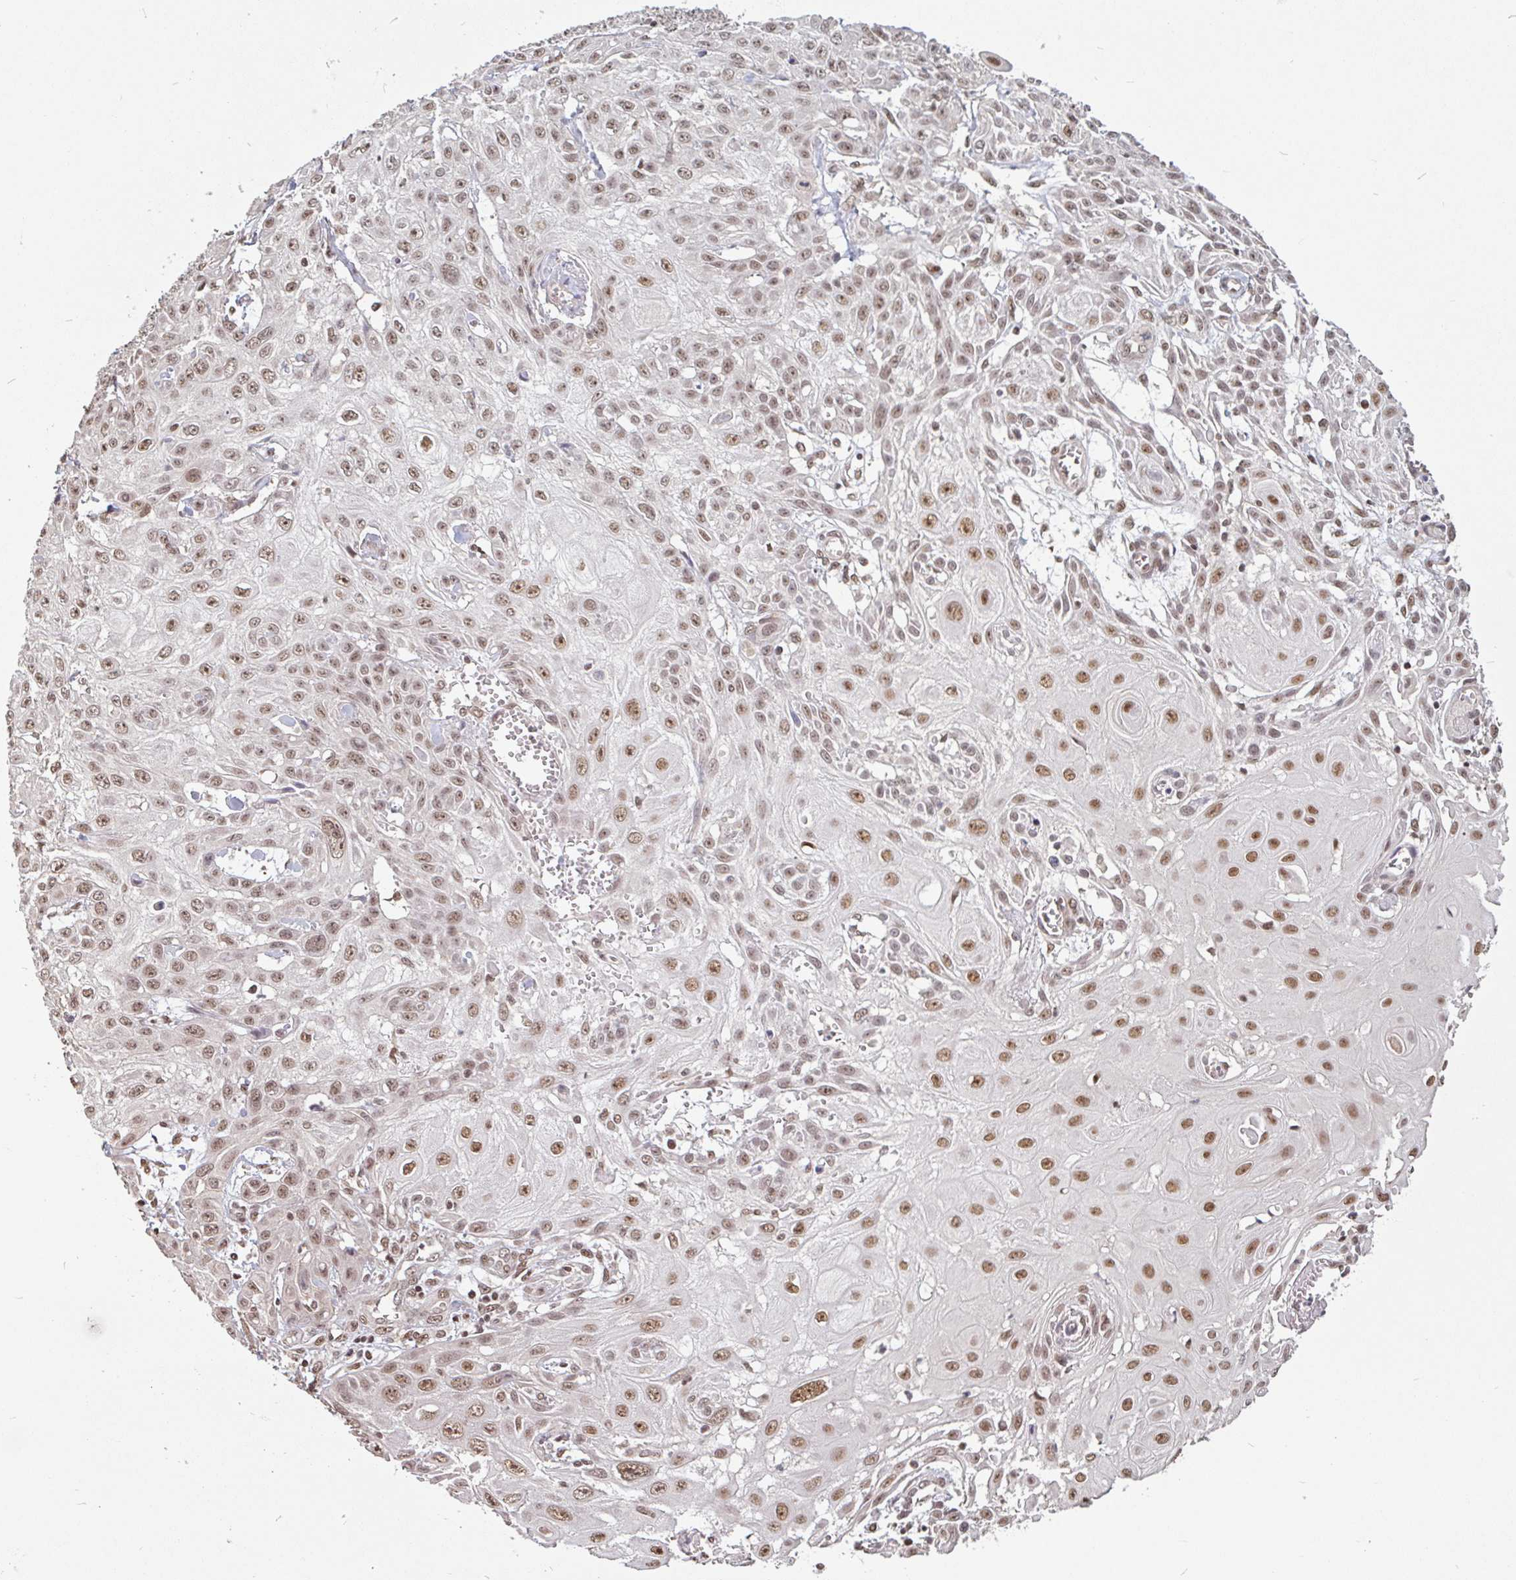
{"staining": {"intensity": "moderate", "quantity": ">75%", "location": "nuclear"}, "tissue": "skin cancer", "cell_type": "Tumor cells", "image_type": "cancer", "snomed": [{"axis": "morphology", "description": "Squamous cell carcinoma, NOS"}, {"axis": "topography", "description": "Skin"}, {"axis": "topography", "description": "Vulva"}], "caption": "Moderate nuclear protein staining is appreciated in about >75% of tumor cells in squamous cell carcinoma (skin).", "gene": "DR1", "patient": {"sex": "female", "age": 71}}